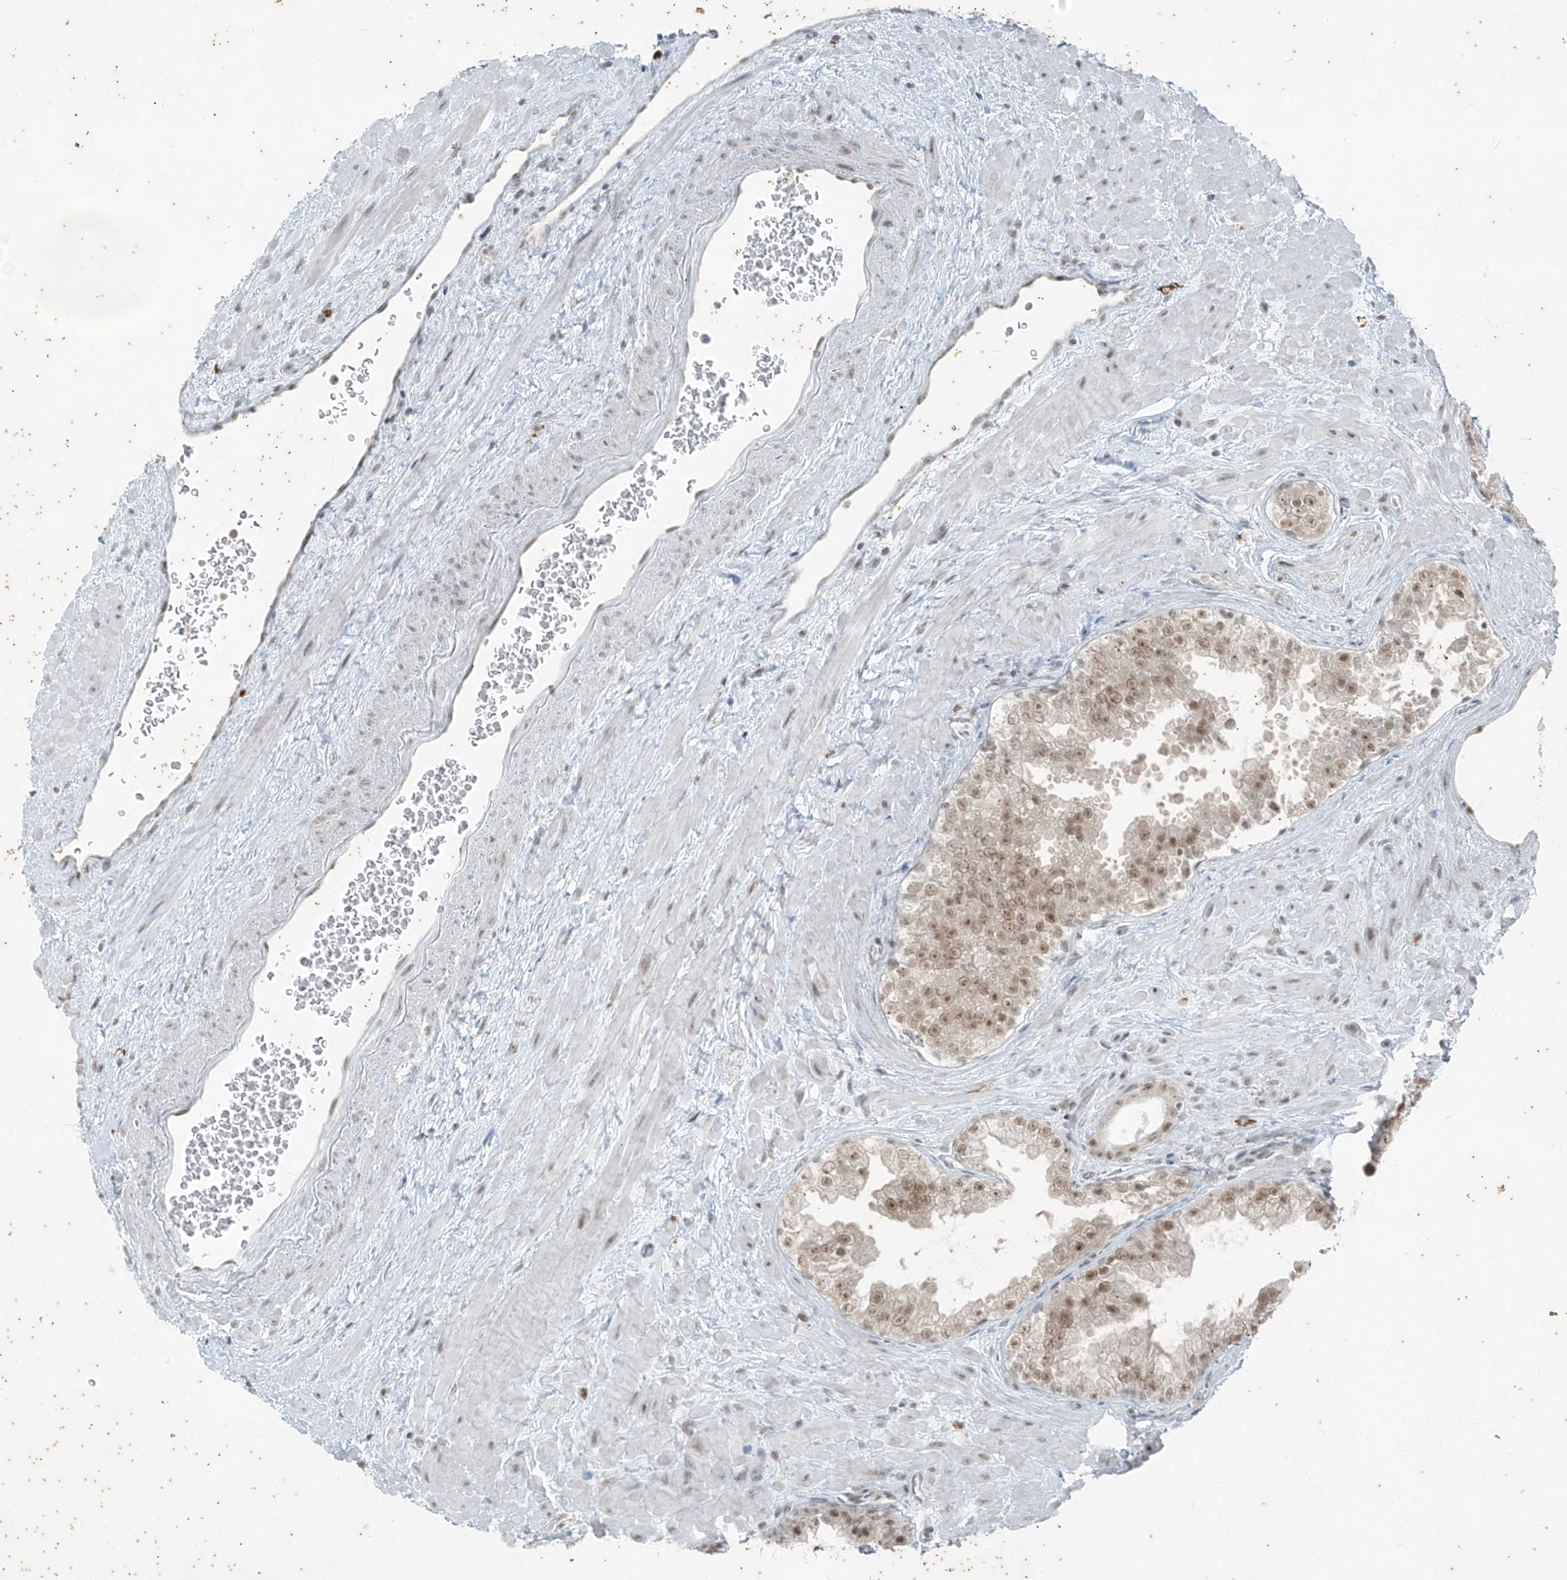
{"staining": {"intensity": "moderate", "quantity": "<25%", "location": "nuclear"}, "tissue": "prostate cancer", "cell_type": "Tumor cells", "image_type": "cancer", "snomed": [{"axis": "morphology", "description": "Adenocarcinoma, High grade"}, {"axis": "topography", "description": "Prostate"}], "caption": "Brown immunohistochemical staining in prostate cancer displays moderate nuclear positivity in approximately <25% of tumor cells. (DAB (3,3'-diaminobenzidine) IHC, brown staining for protein, blue staining for nuclei).", "gene": "ZNF354B", "patient": {"sex": "male", "age": 64}}